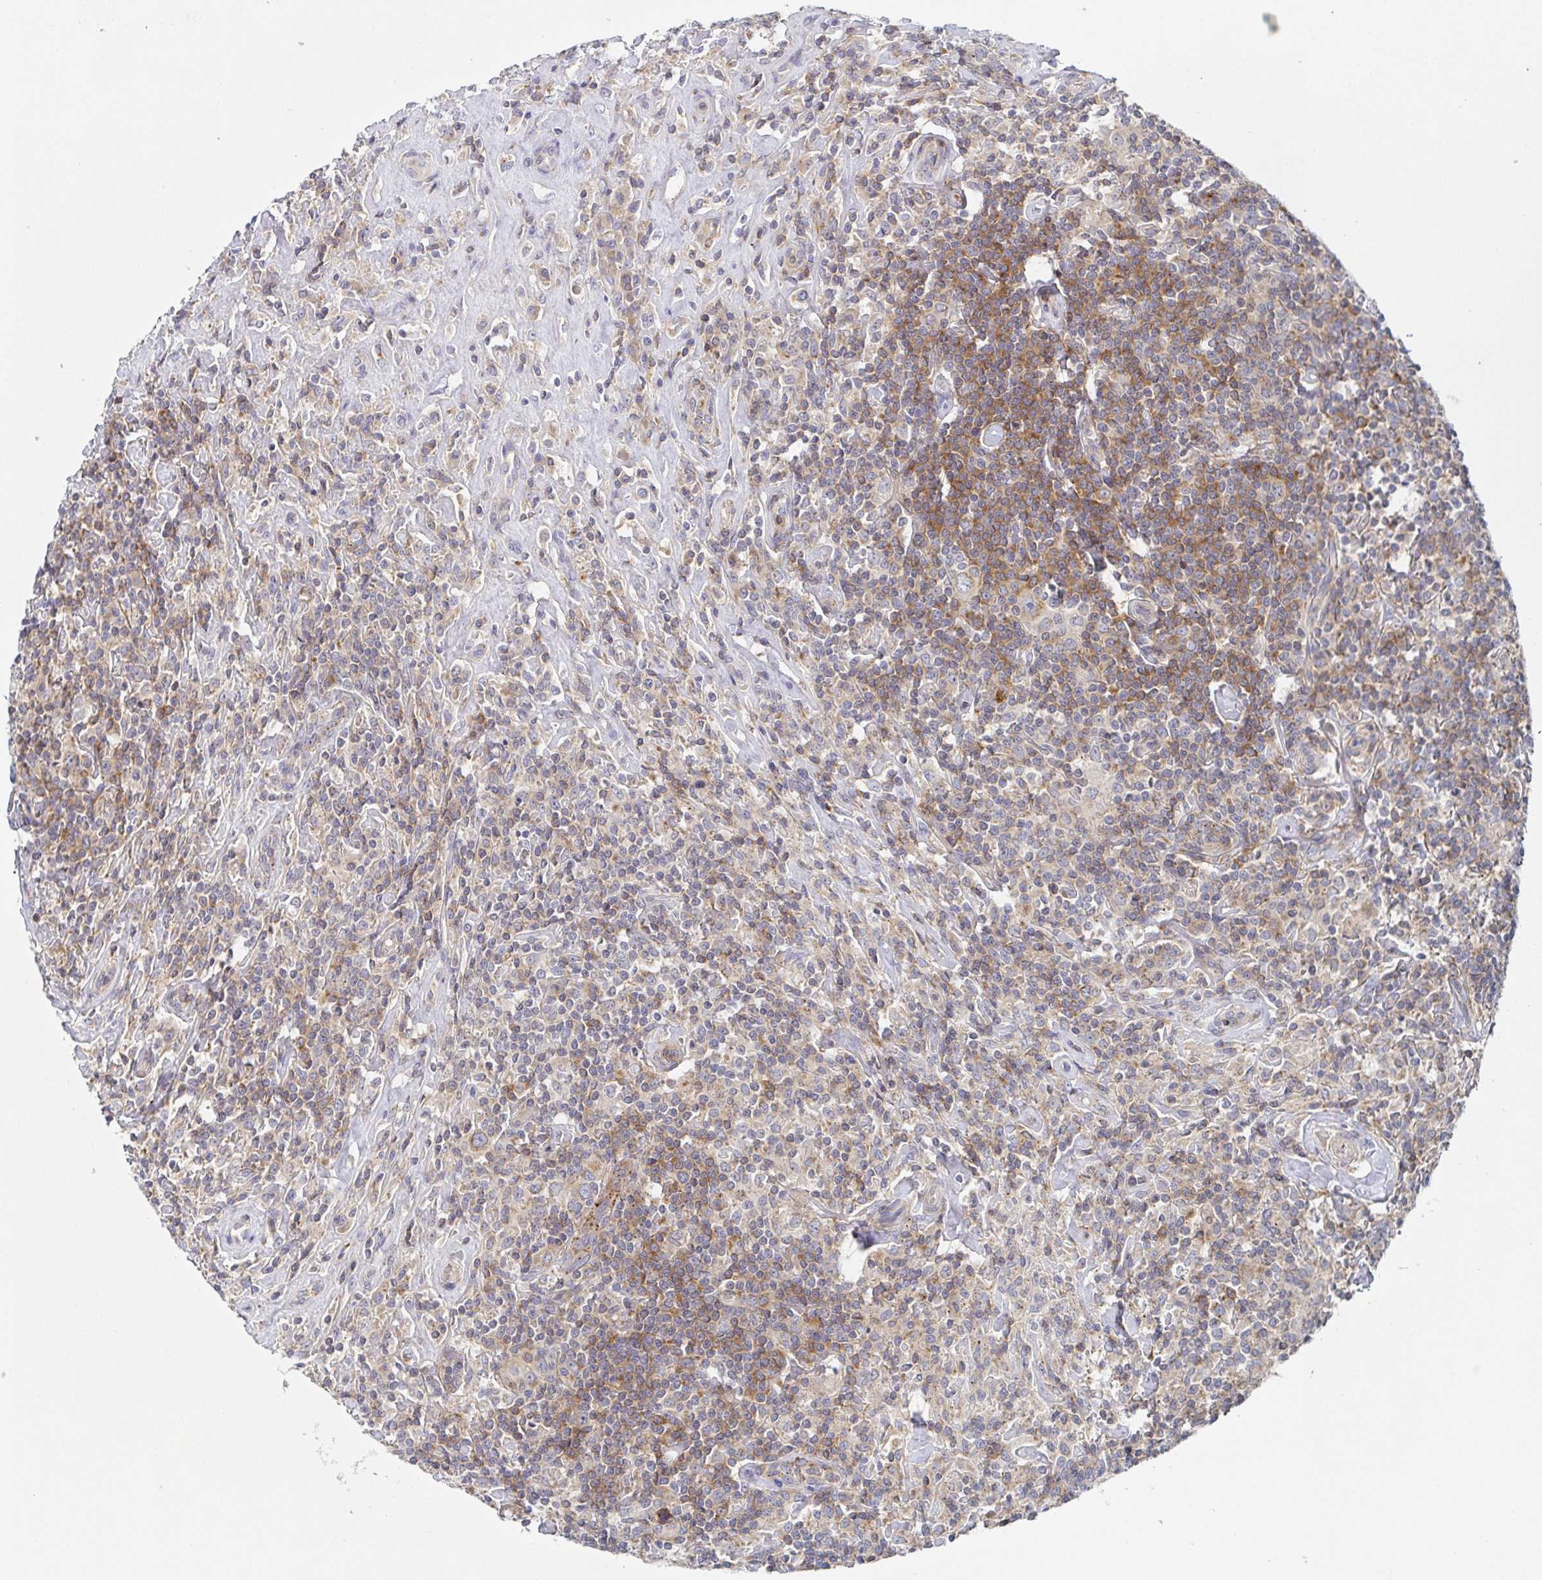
{"staining": {"intensity": "moderate", "quantity": "25%-75%", "location": "cytoplasmic/membranous"}, "tissue": "lymphoma", "cell_type": "Tumor cells", "image_type": "cancer", "snomed": [{"axis": "morphology", "description": "Hodgkin's disease, NOS"}, {"axis": "morphology", "description": "Hodgkin's lymphoma, nodular sclerosis"}, {"axis": "topography", "description": "Lymph node"}], "caption": "A high-resolution photomicrograph shows IHC staining of lymphoma, which exhibits moderate cytoplasmic/membranous expression in approximately 25%-75% of tumor cells. (DAB (3,3'-diaminobenzidine) = brown stain, brightfield microscopy at high magnification).", "gene": "TUFT1", "patient": {"sex": "female", "age": 10}}